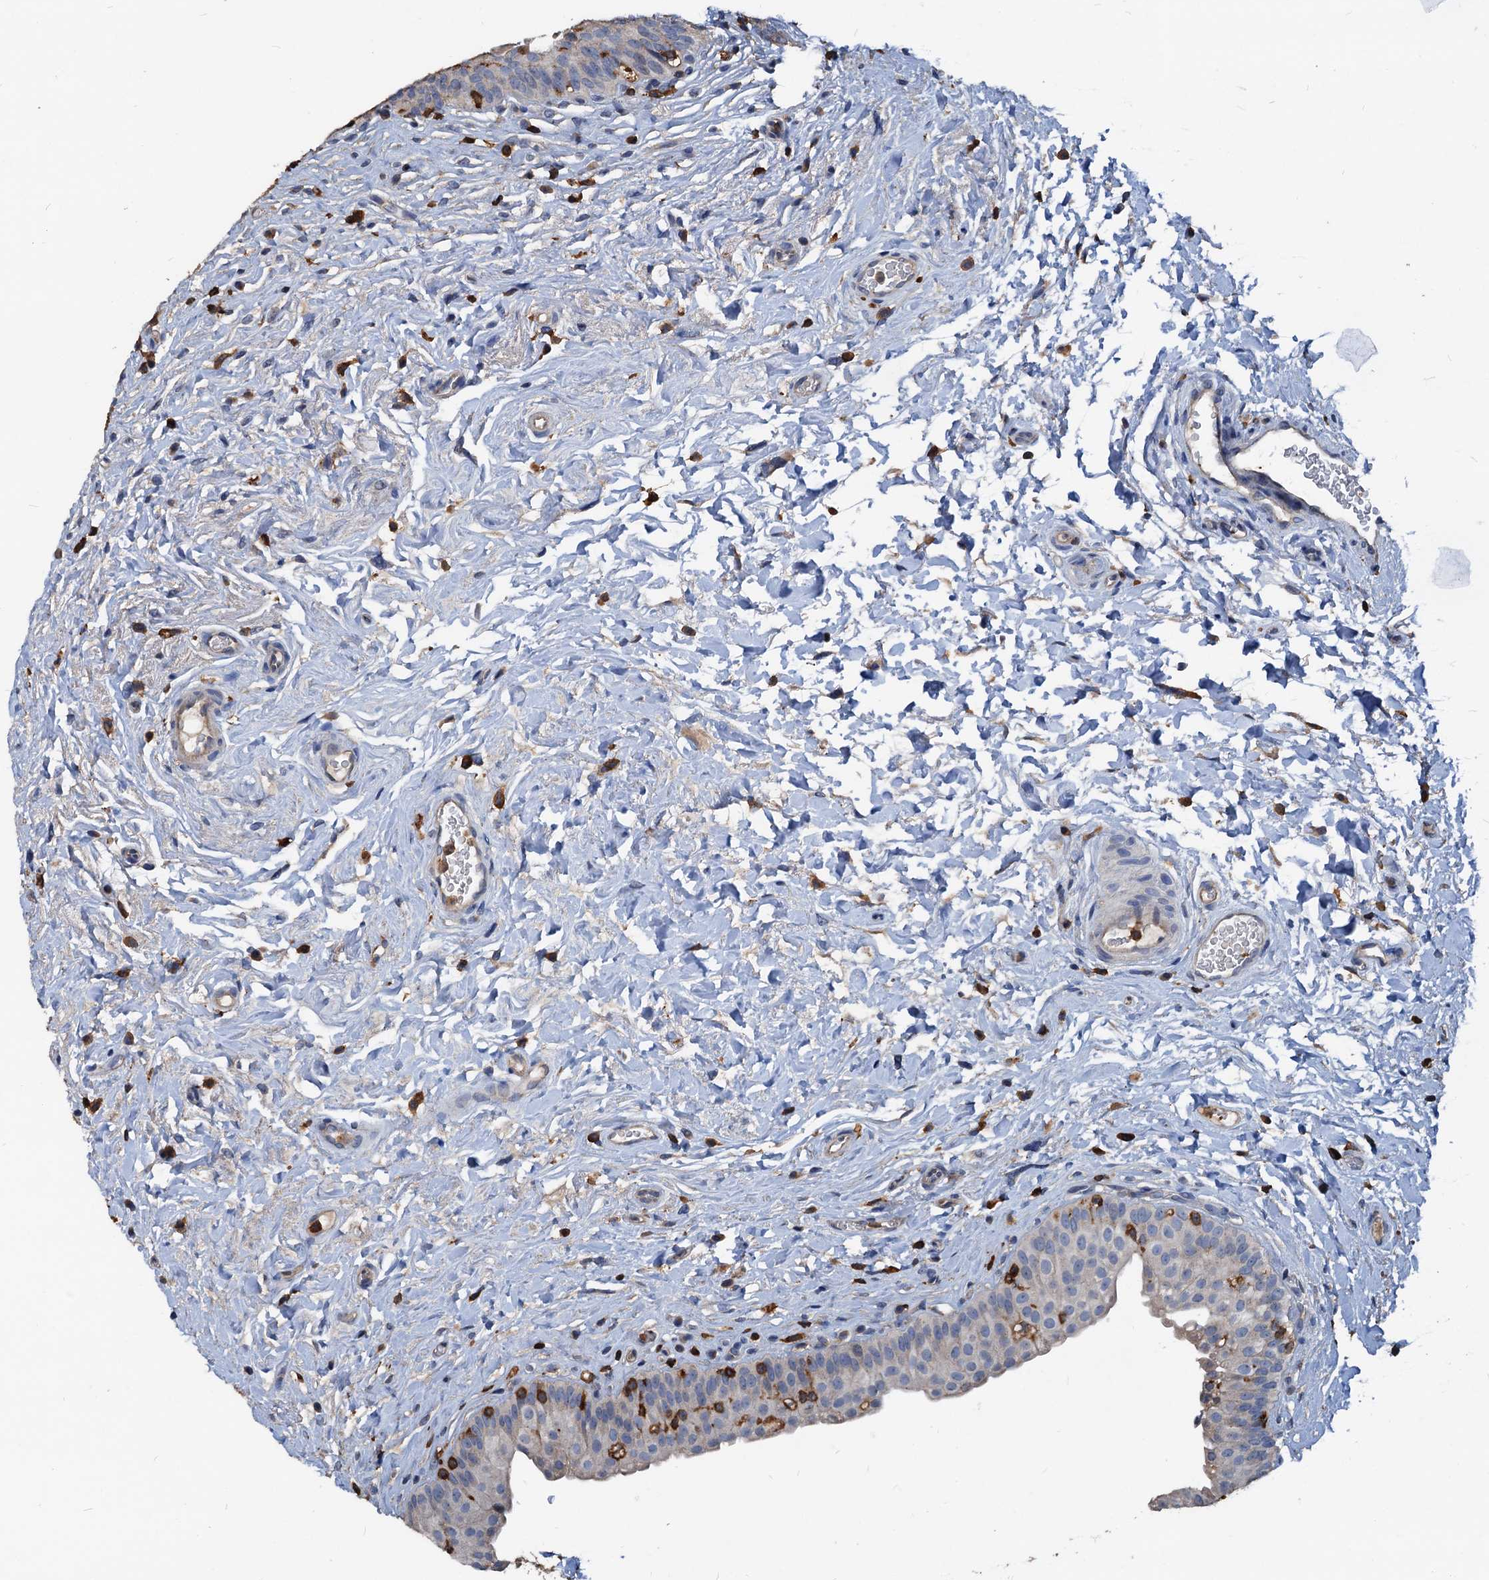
{"staining": {"intensity": "negative", "quantity": "none", "location": "none"}, "tissue": "urinary bladder", "cell_type": "Urothelial cells", "image_type": "normal", "snomed": [{"axis": "morphology", "description": "Normal tissue, NOS"}, {"axis": "topography", "description": "Urinary bladder"}], "caption": "Immunohistochemistry (IHC) photomicrograph of normal urinary bladder: urinary bladder stained with DAB reveals no significant protein expression in urothelial cells.", "gene": "LCP2", "patient": {"sex": "male", "age": 83}}